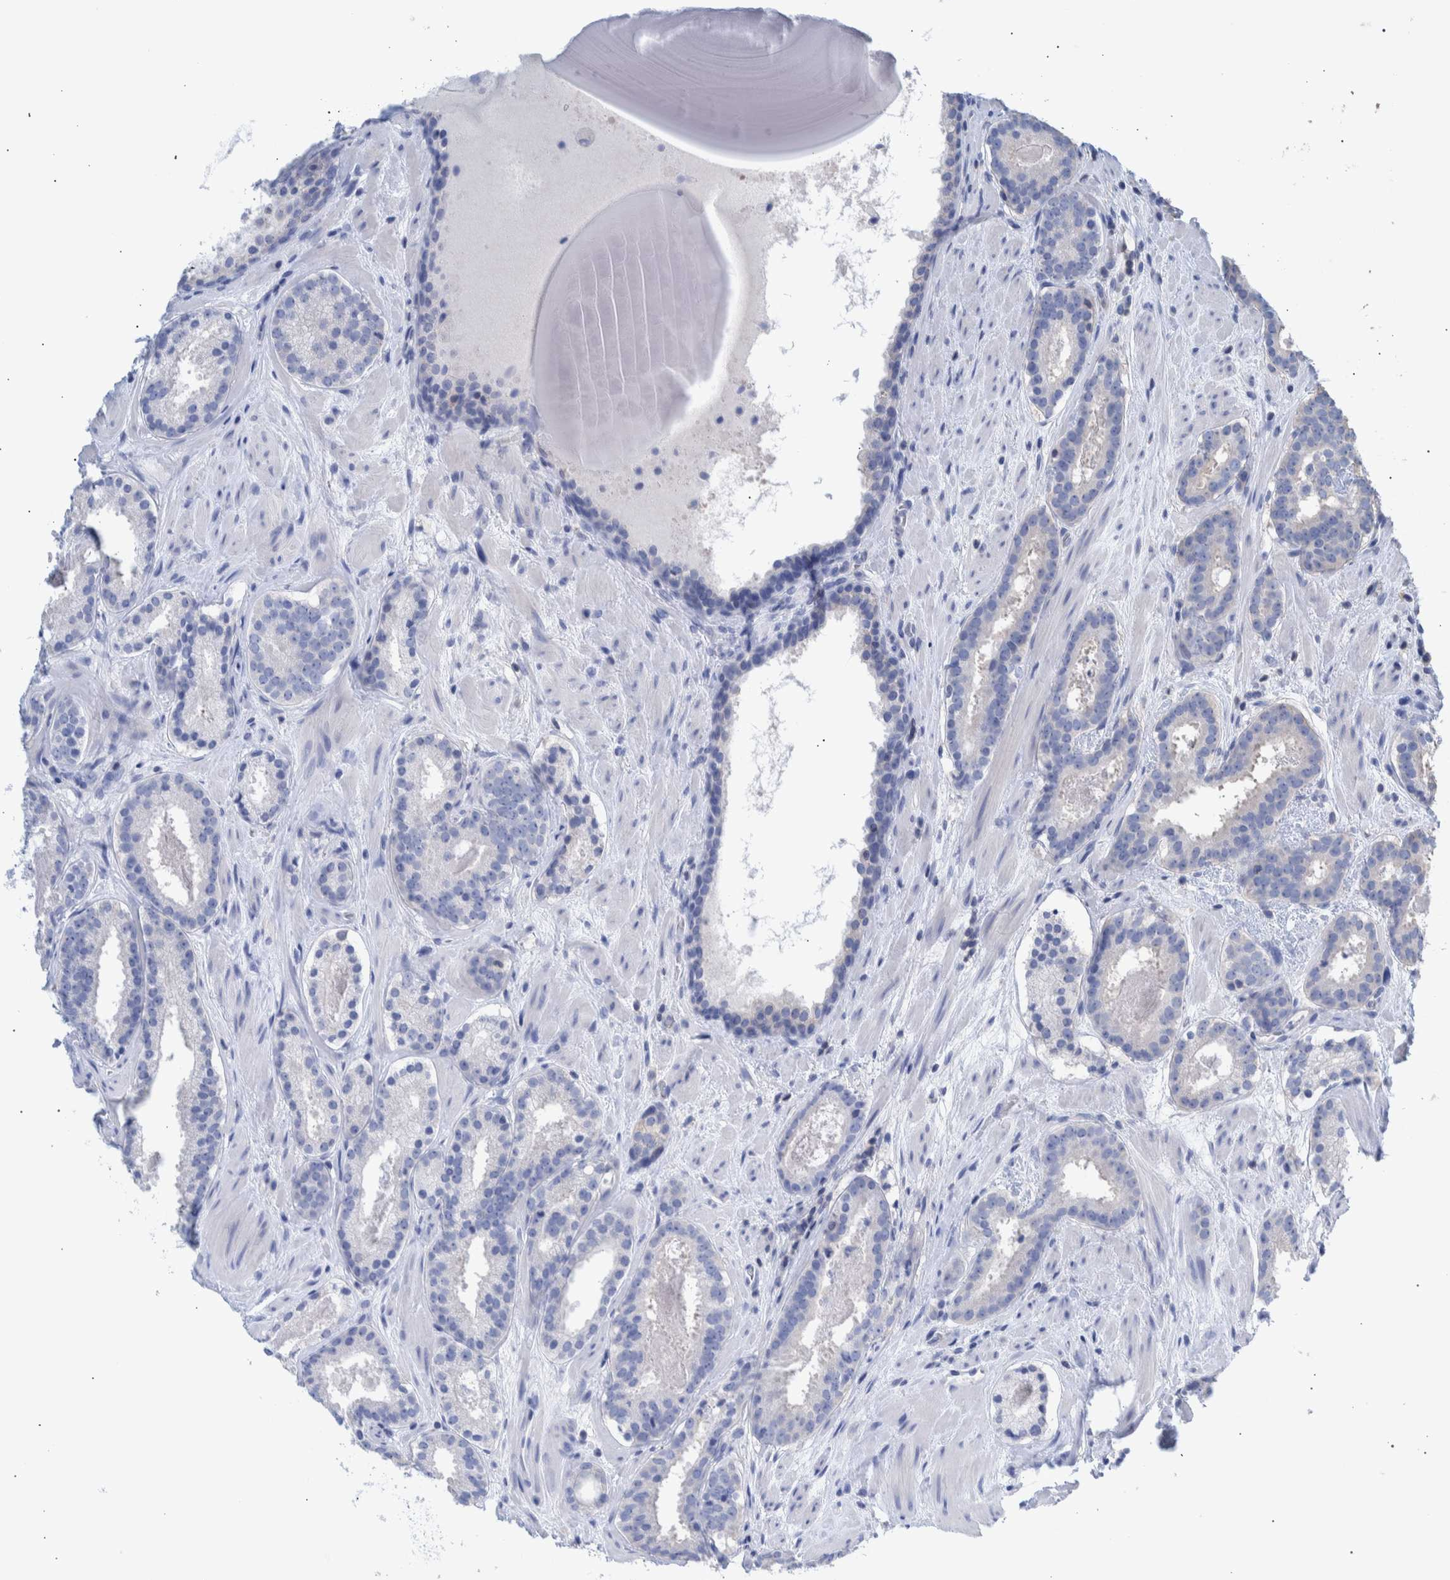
{"staining": {"intensity": "negative", "quantity": "none", "location": "none"}, "tissue": "prostate cancer", "cell_type": "Tumor cells", "image_type": "cancer", "snomed": [{"axis": "morphology", "description": "Adenocarcinoma, Low grade"}, {"axis": "topography", "description": "Prostate"}], "caption": "This is an immunohistochemistry photomicrograph of human adenocarcinoma (low-grade) (prostate). There is no expression in tumor cells.", "gene": "PPP3CC", "patient": {"sex": "male", "age": 69}}